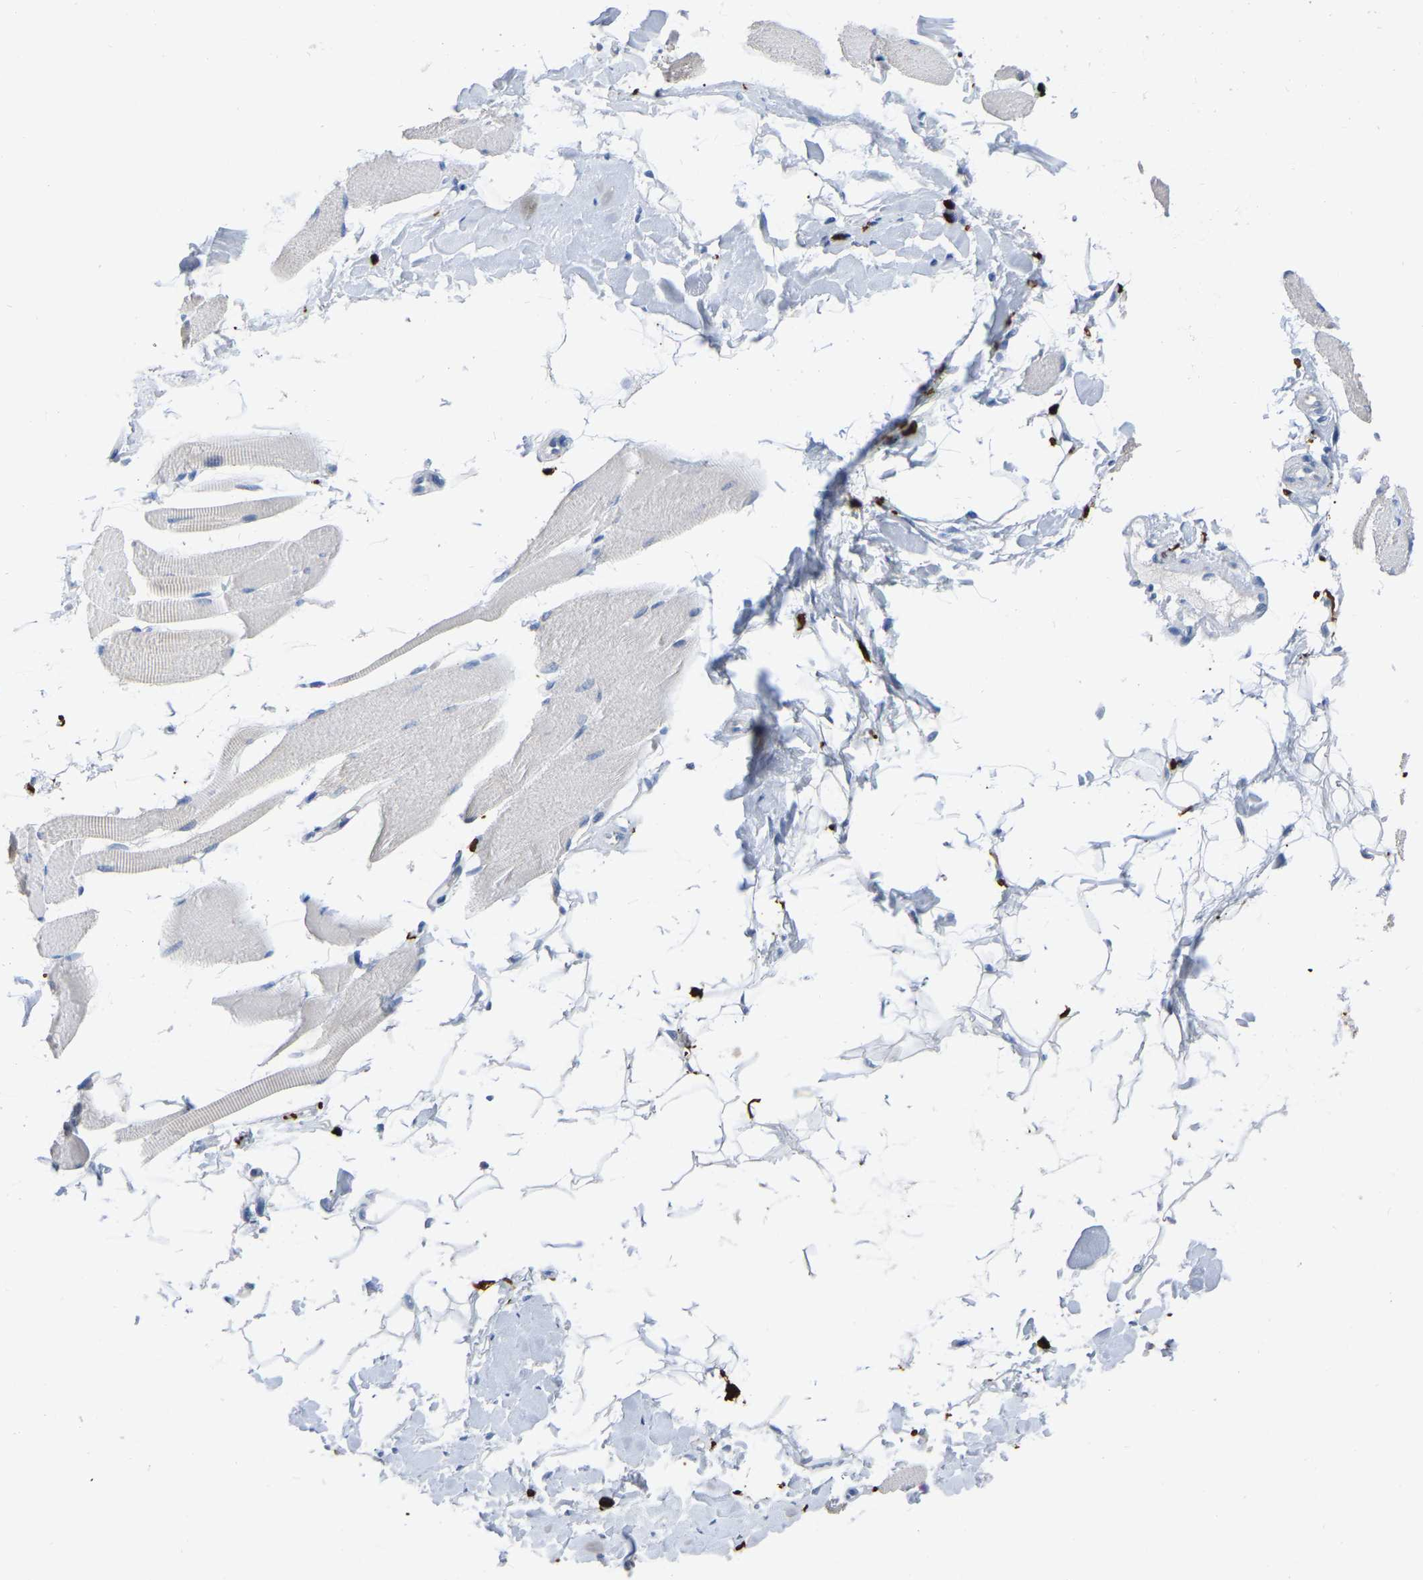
{"staining": {"intensity": "negative", "quantity": "none", "location": "none"}, "tissue": "skeletal muscle", "cell_type": "Myocytes", "image_type": "normal", "snomed": [{"axis": "morphology", "description": "Normal tissue, NOS"}, {"axis": "topography", "description": "Skeletal muscle"}, {"axis": "topography", "description": "Peripheral nerve tissue"}], "caption": "DAB immunohistochemical staining of normal human skeletal muscle reveals no significant staining in myocytes. The staining is performed using DAB (3,3'-diaminobenzidine) brown chromogen with nuclei counter-stained in using hematoxylin.", "gene": "ULBP2", "patient": {"sex": "female", "age": 84}}